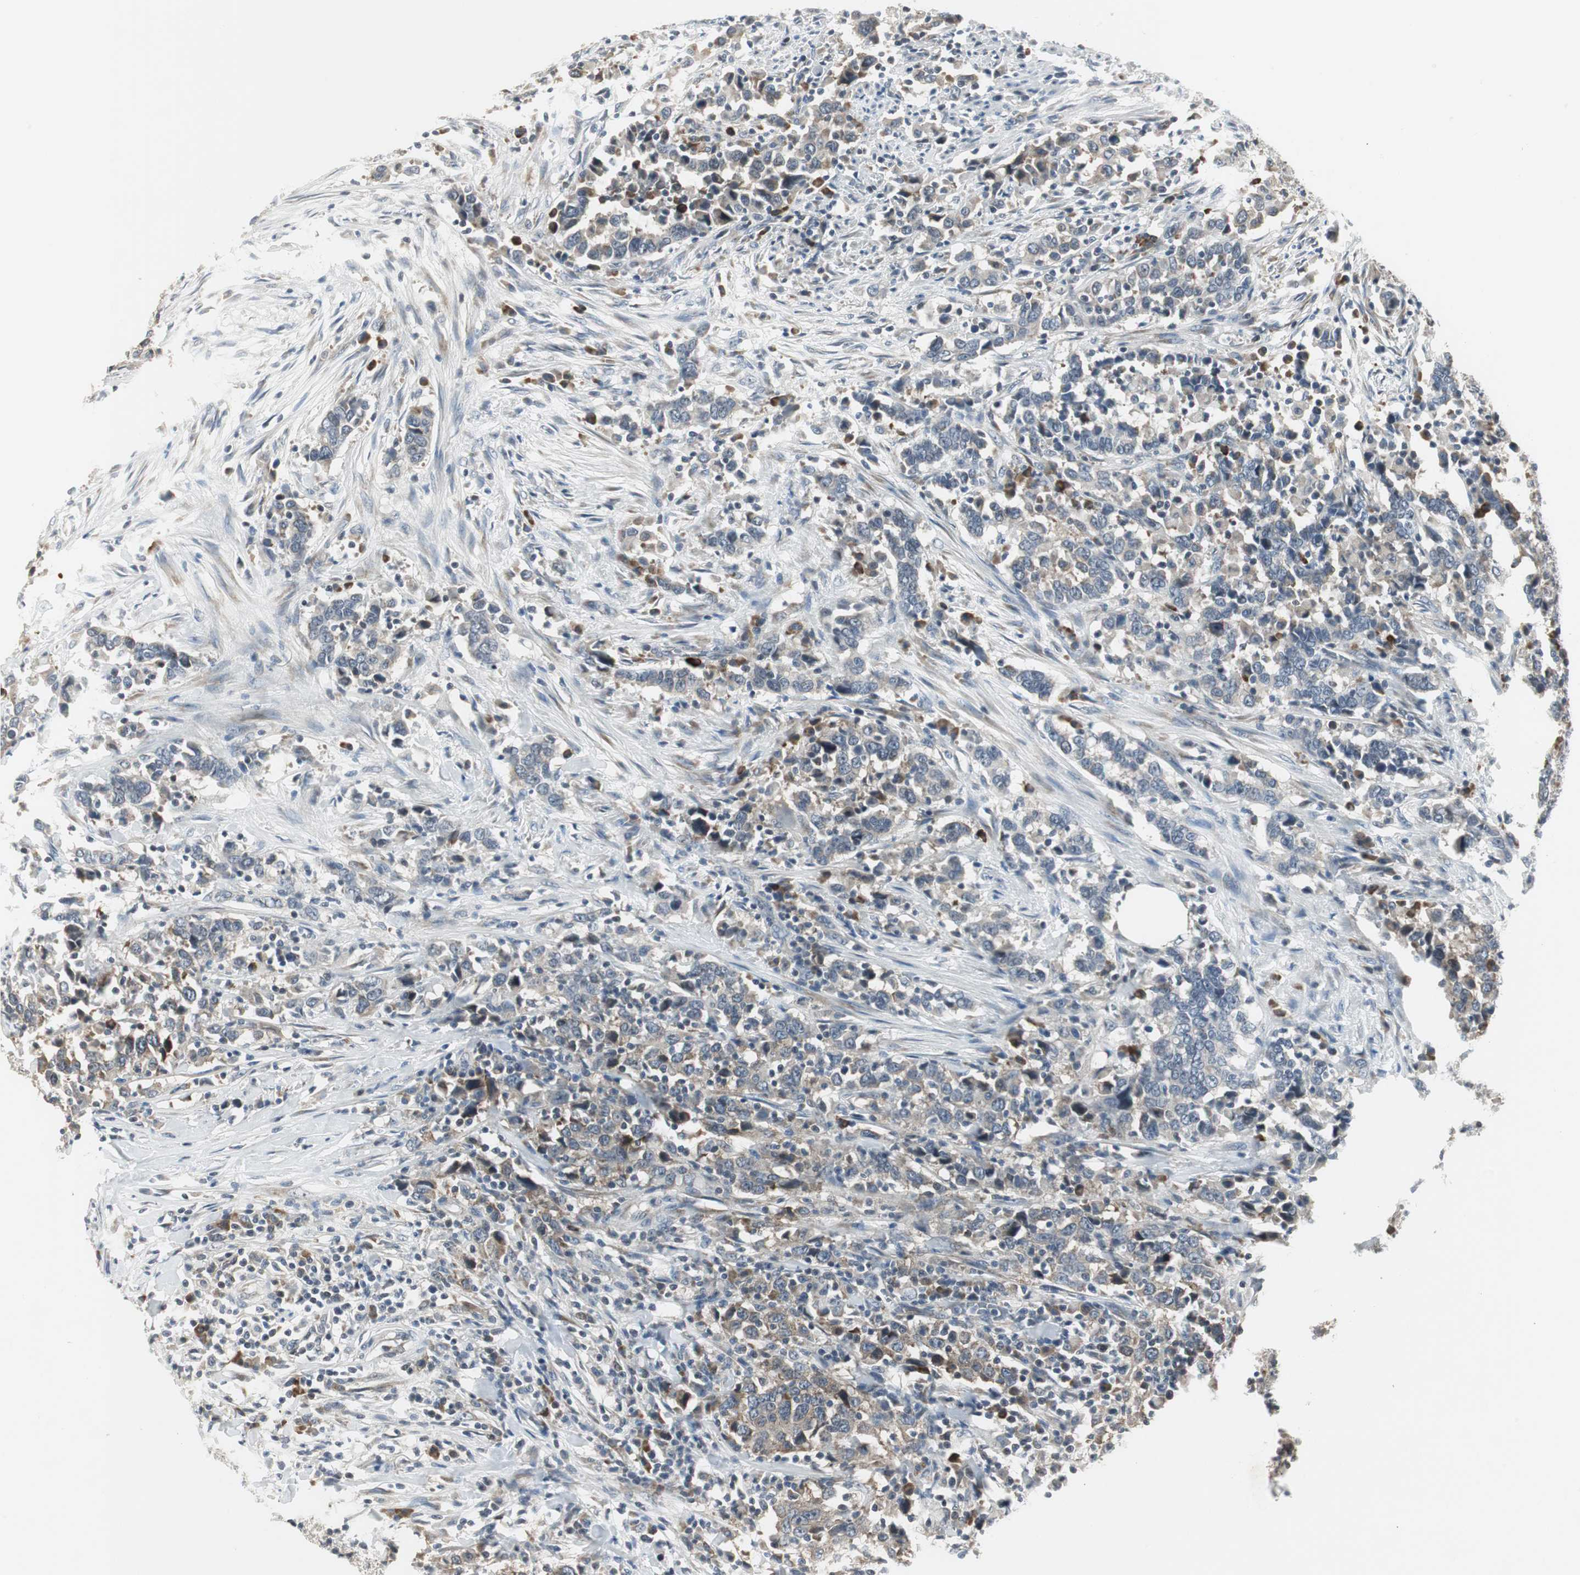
{"staining": {"intensity": "weak", "quantity": "25%-75%", "location": "cytoplasmic/membranous"}, "tissue": "urothelial cancer", "cell_type": "Tumor cells", "image_type": "cancer", "snomed": [{"axis": "morphology", "description": "Urothelial carcinoma, High grade"}, {"axis": "topography", "description": "Urinary bladder"}], "caption": "The histopathology image shows immunohistochemical staining of urothelial carcinoma (high-grade). There is weak cytoplasmic/membranous positivity is identified in approximately 25%-75% of tumor cells.", "gene": "CCT5", "patient": {"sex": "male", "age": 61}}